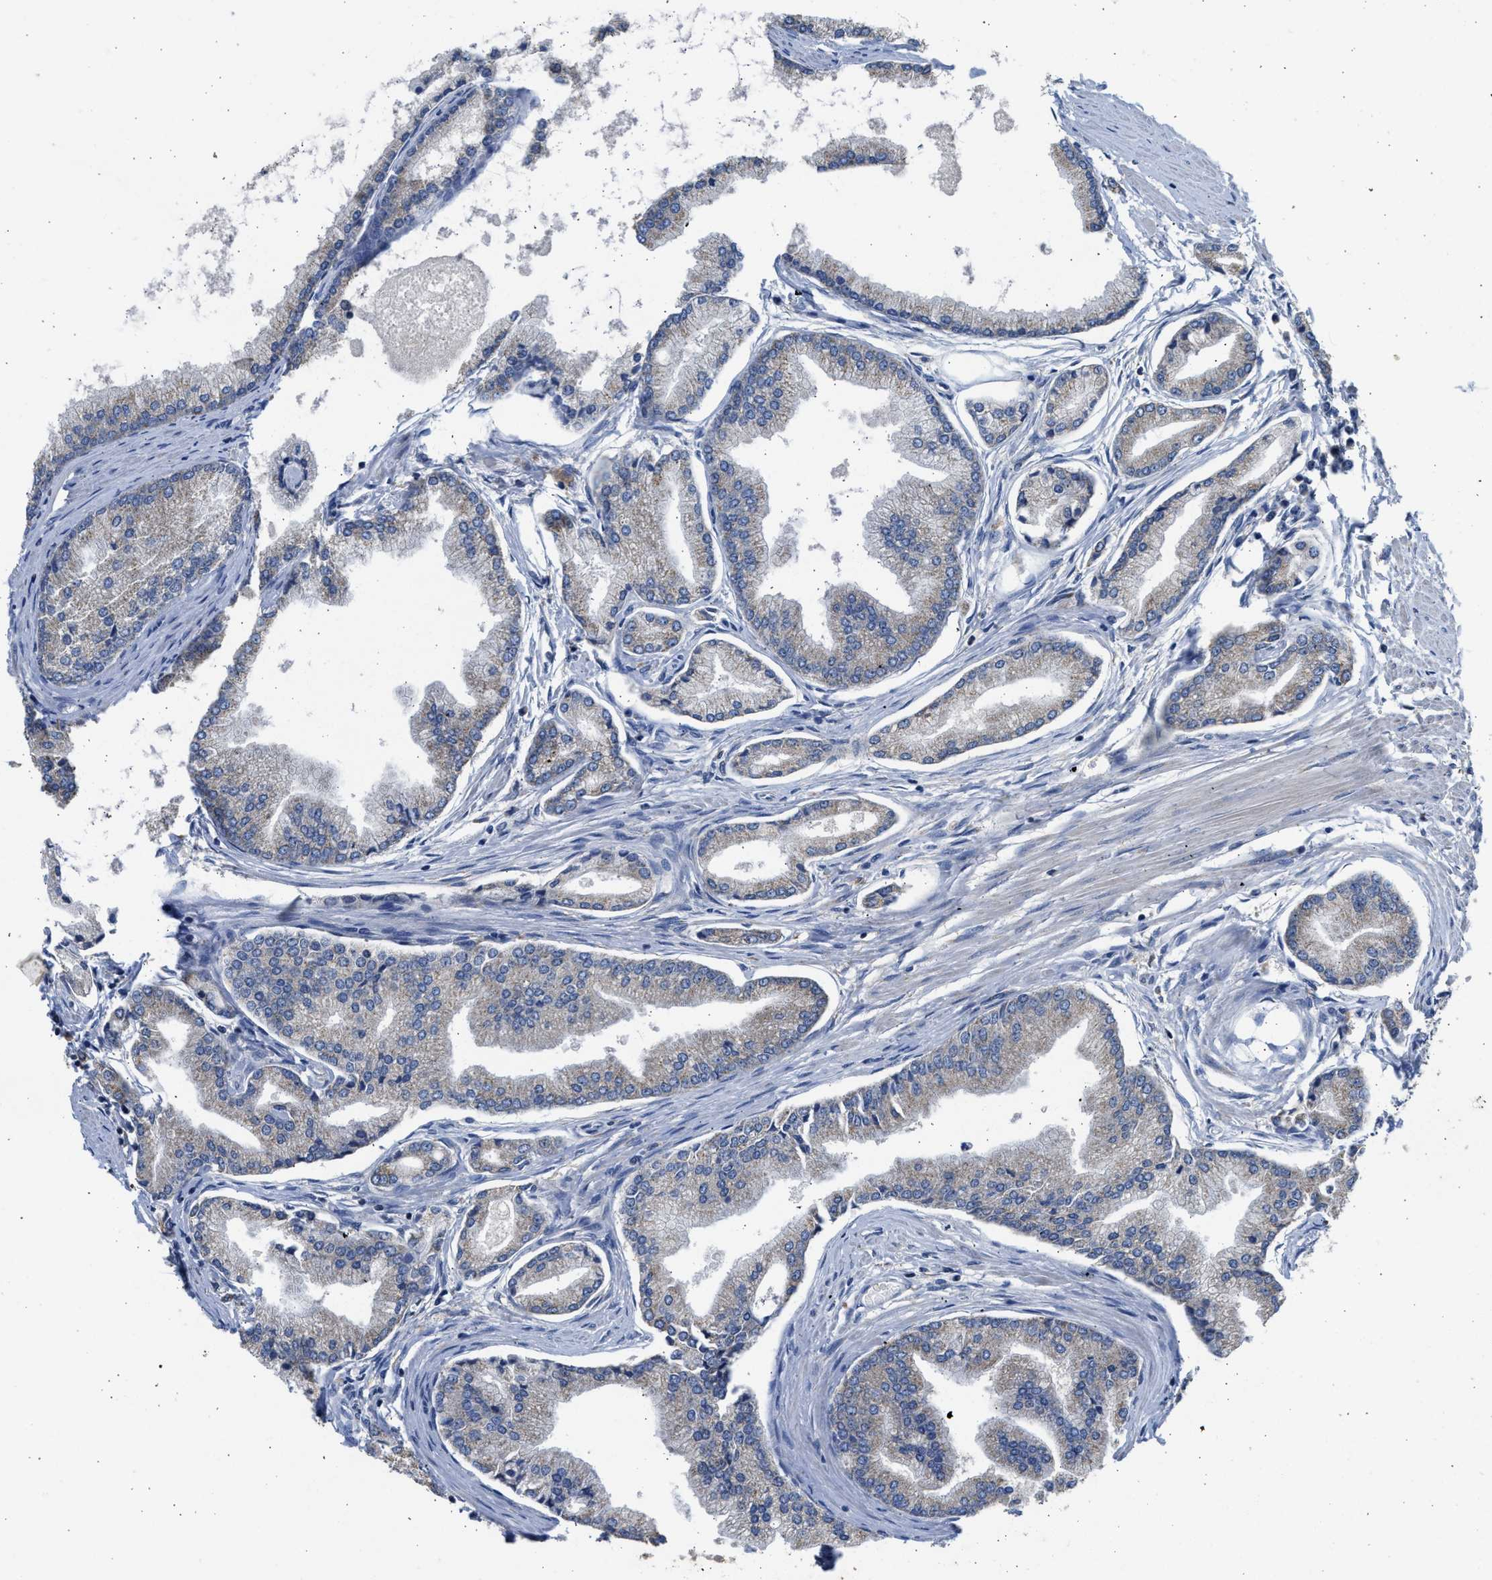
{"staining": {"intensity": "weak", "quantity": ">75%", "location": "cytoplasmic/membranous"}, "tissue": "prostate cancer", "cell_type": "Tumor cells", "image_type": "cancer", "snomed": [{"axis": "morphology", "description": "Adenocarcinoma, High grade"}, {"axis": "topography", "description": "Prostate"}], "caption": "Prostate cancer stained for a protein (brown) demonstrates weak cytoplasmic/membranous positive positivity in approximately >75% of tumor cells.", "gene": "CYP1A1", "patient": {"sex": "male", "age": 61}}